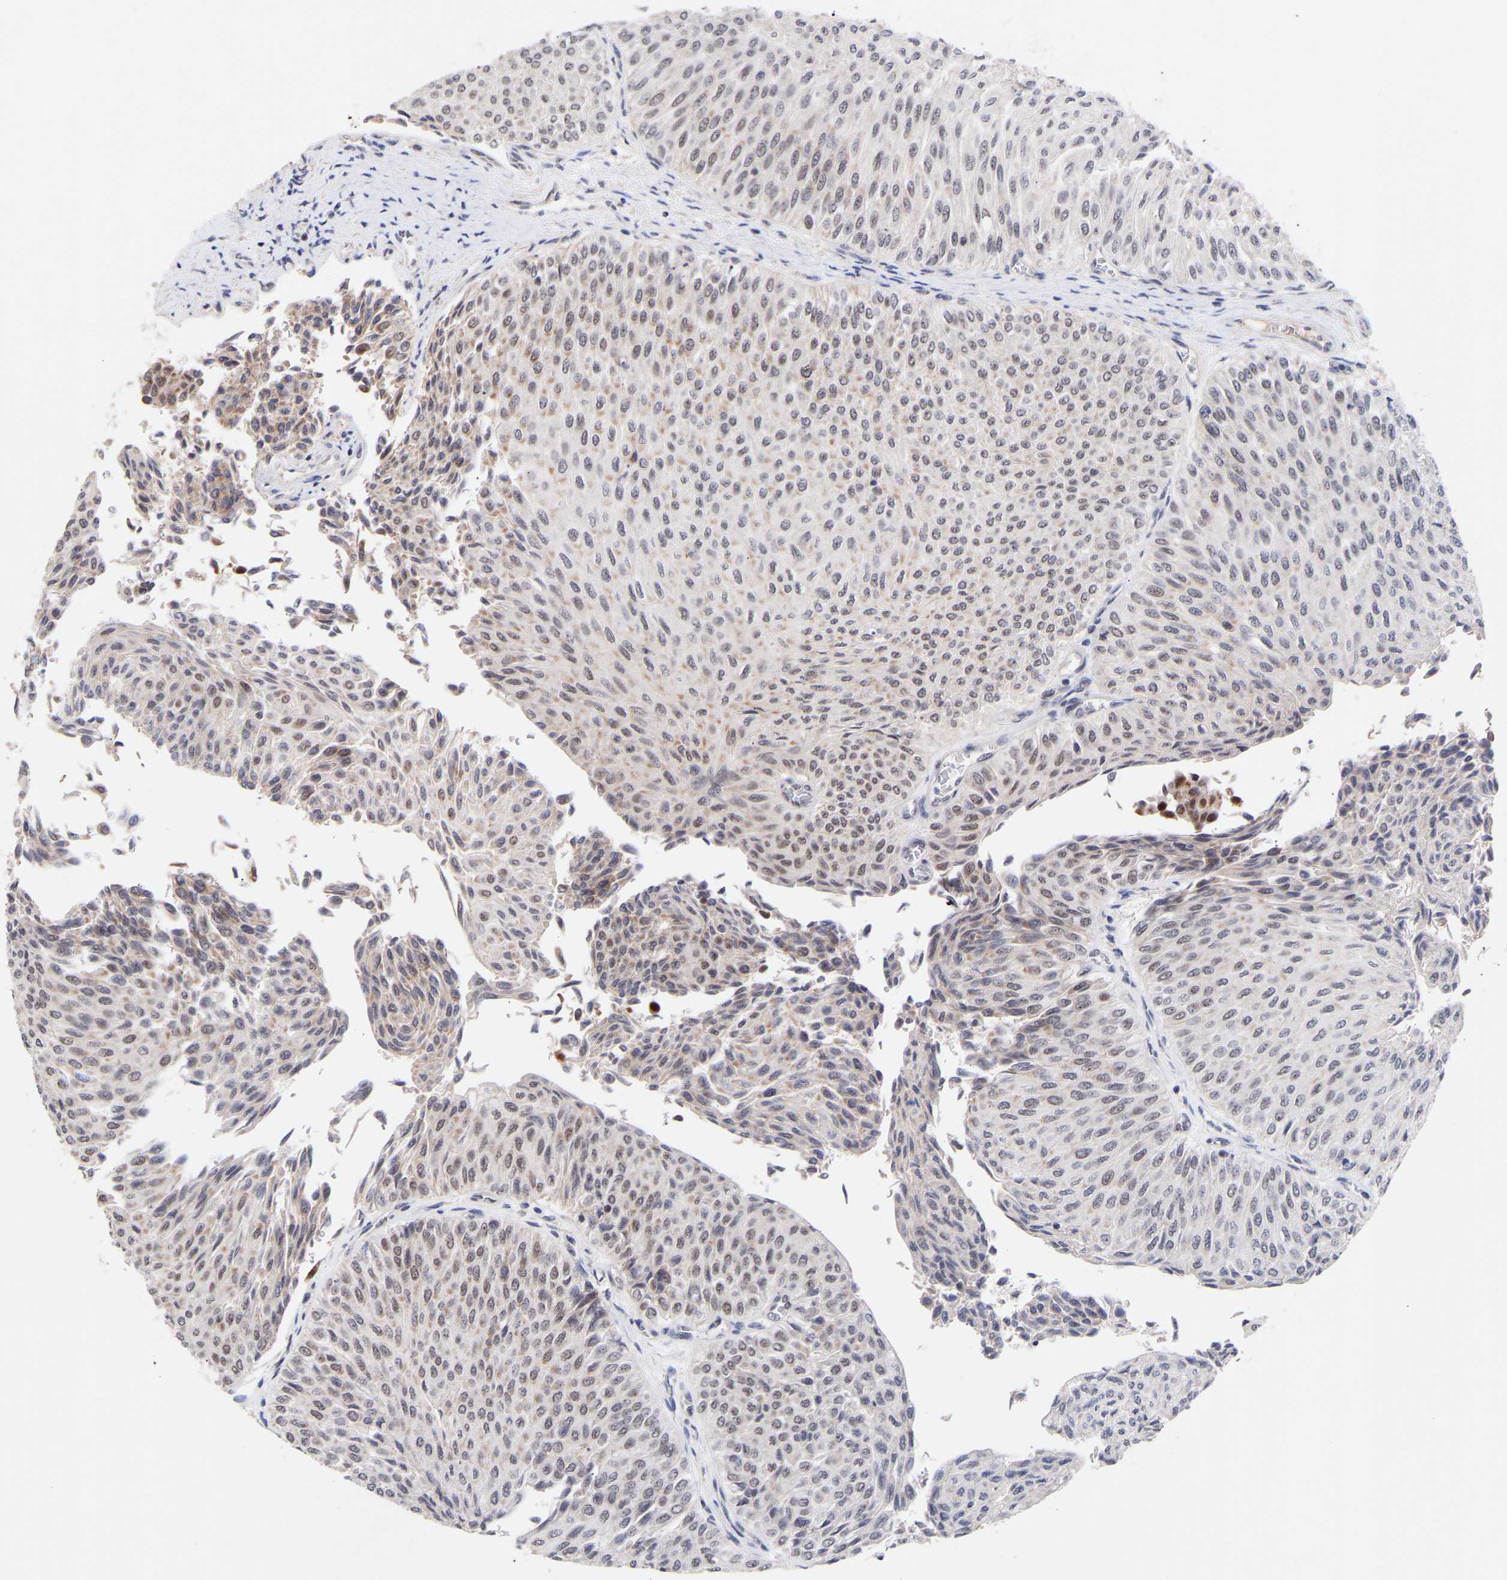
{"staining": {"intensity": "weak", "quantity": "<25%", "location": "cytoplasmic/membranous"}, "tissue": "urothelial cancer", "cell_type": "Tumor cells", "image_type": "cancer", "snomed": [{"axis": "morphology", "description": "Urothelial carcinoma, Low grade"}, {"axis": "topography", "description": "Urinary bladder"}], "caption": "Tumor cells show no significant positivity in low-grade urothelial carcinoma.", "gene": "RBM15", "patient": {"sex": "male", "age": 78}}